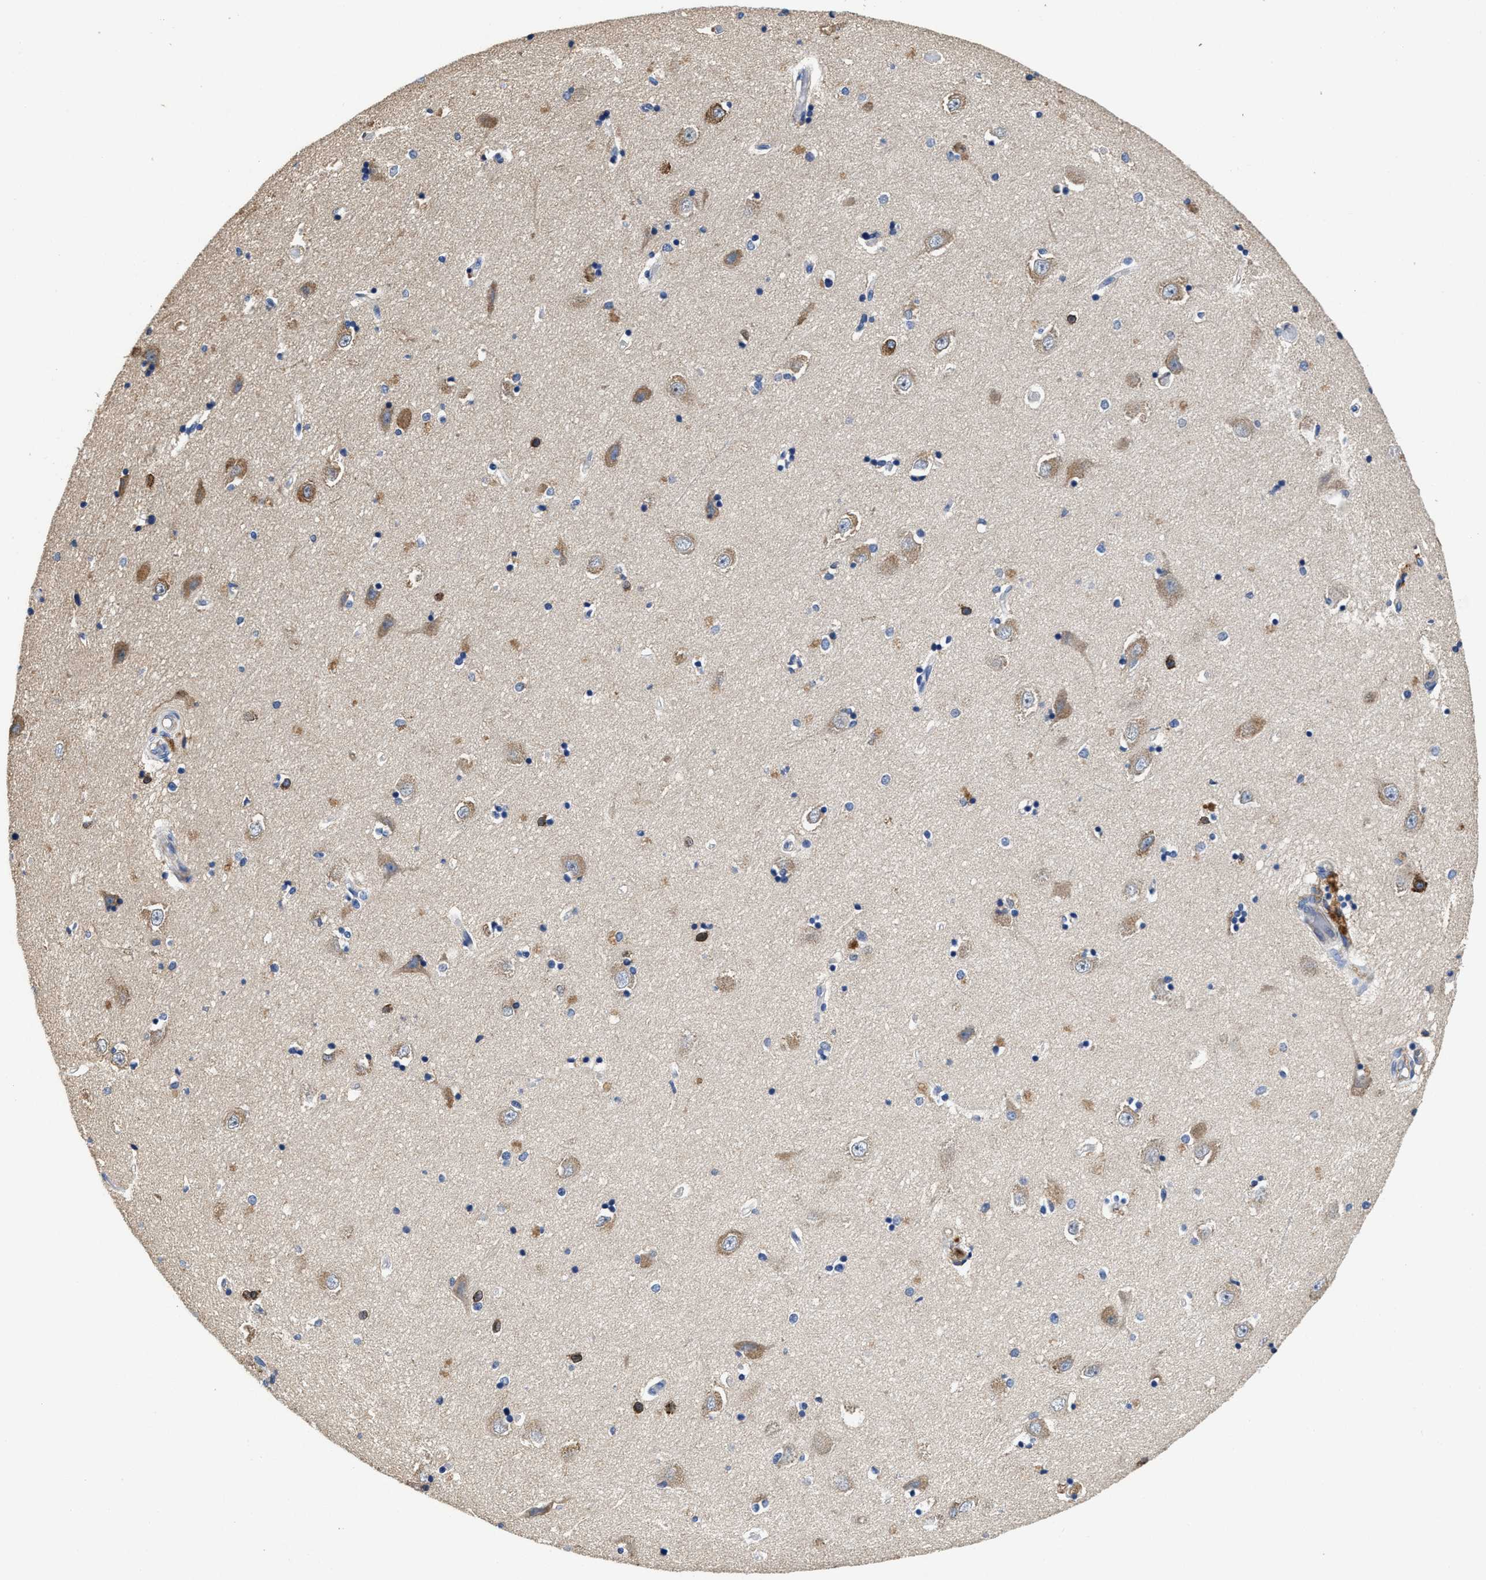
{"staining": {"intensity": "strong", "quantity": "<25%", "location": "cytoplasmic/membranous"}, "tissue": "hippocampus", "cell_type": "Glial cells", "image_type": "normal", "snomed": [{"axis": "morphology", "description": "Normal tissue, NOS"}, {"axis": "topography", "description": "Hippocampus"}], "caption": "High-power microscopy captured an IHC photomicrograph of unremarkable hippocampus, revealing strong cytoplasmic/membranous positivity in approximately <25% of glial cells. The staining was performed using DAB (3,3'-diaminobenzidine) to visualize the protein expression in brown, while the nuclei were stained in blue with hematoxylin (Magnification: 20x).", "gene": "PEG10", "patient": {"sex": "male", "age": 45}}